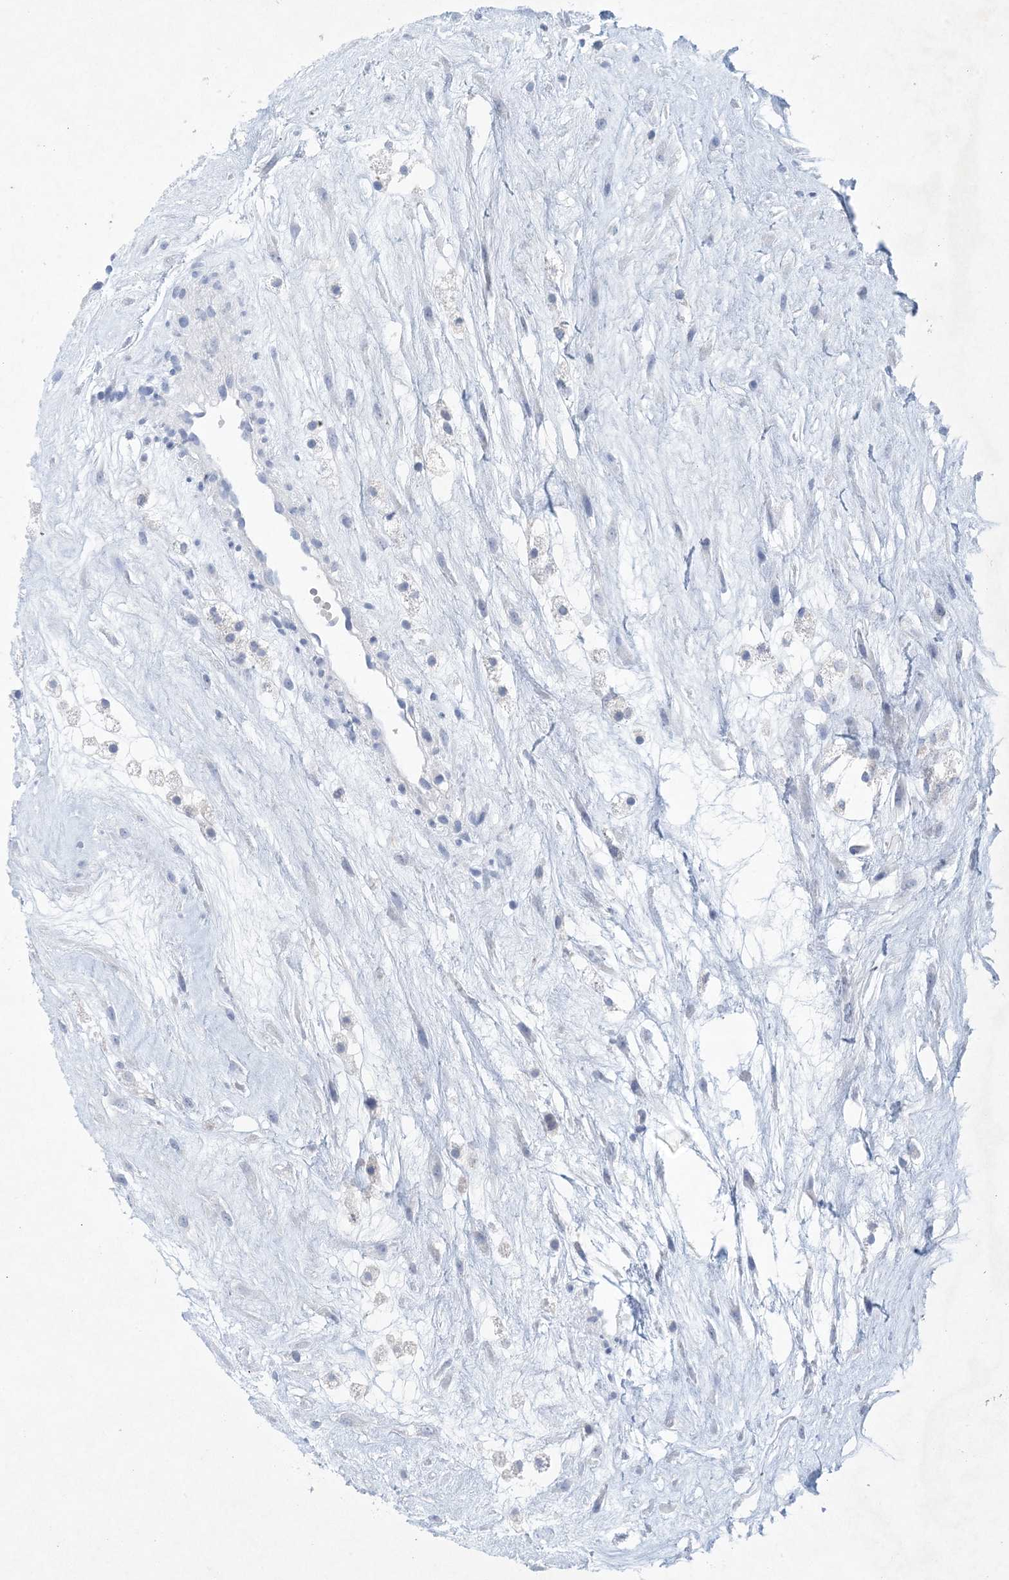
{"staining": {"intensity": "negative", "quantity": "none", "location": "none"}, "tissue": "placenta", "cell_type": "Decidual cells", "image_type": "normal", "snomed": [{"axis": "morphology", "description": "Normal tissue, NOS"}, {"axis": "topography", "description": "Placenta"}], "caption": "A high-resolution histopathology image shows immunohistochemistry (IHC) staining of unremarkable placenta, which shows no significant expression in decidual cells. (IHC, brightfield microscopy, high magnification).", "gene": "GABRG1", "patient": {"sex": "female", "age": 18}}